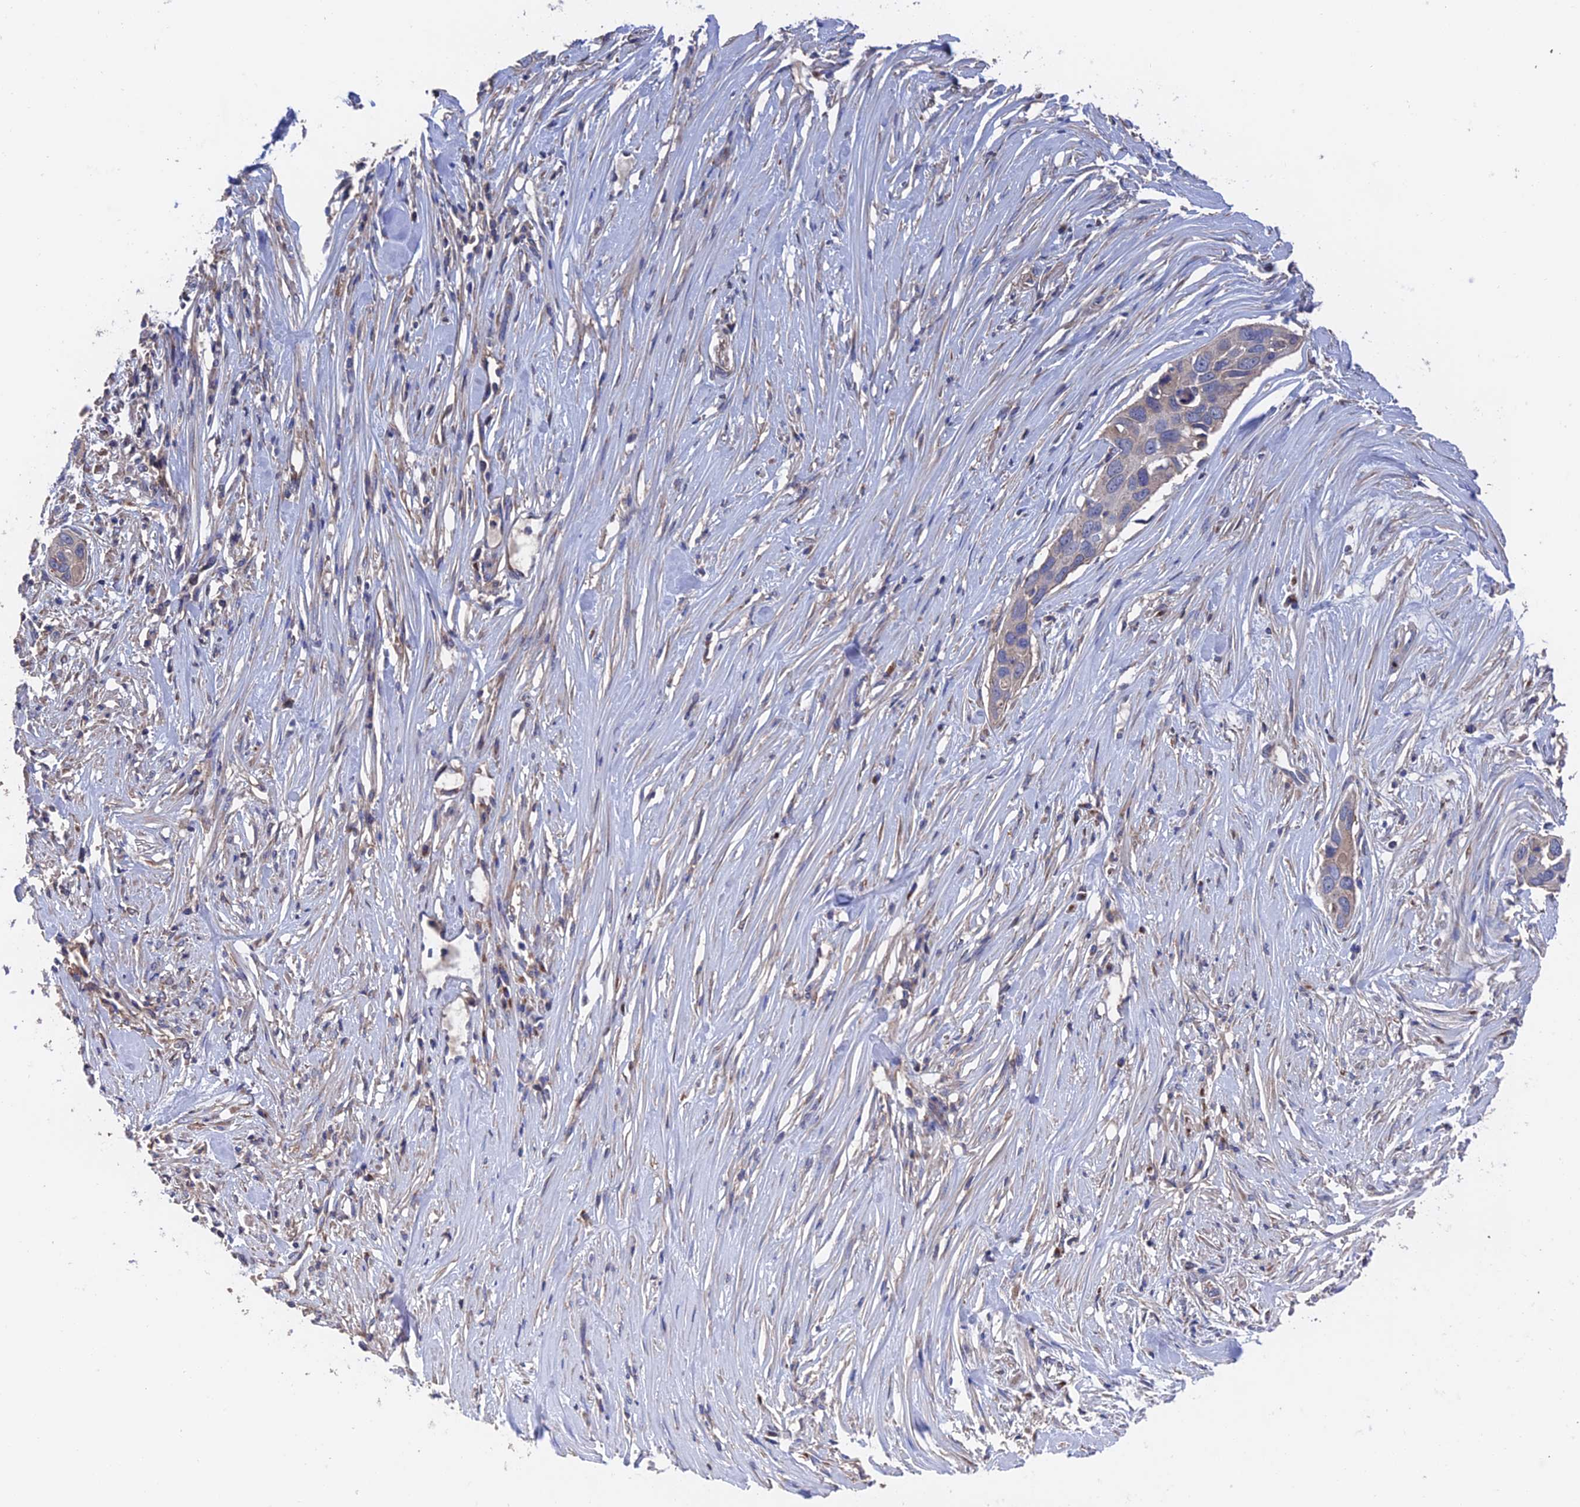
{"staining": {"intensity": "negative", "quantity": "none", "location": "none"}, "tissue": "pancreatic cancer", "cell_type": "Tumor cells", "image_type": "cancer", "snomed": [{"axis": "morphology", "description": "Adenocarcinoma, NOS"}, {"axis": "topography", "description": "Pancreas"}], "caption": "IHC of pancreatic cancer (adenocarcinoma) displays no positivity in tumor cells.", "gene": "HPF1", "patient": {"sex": "female", "age": 60}}